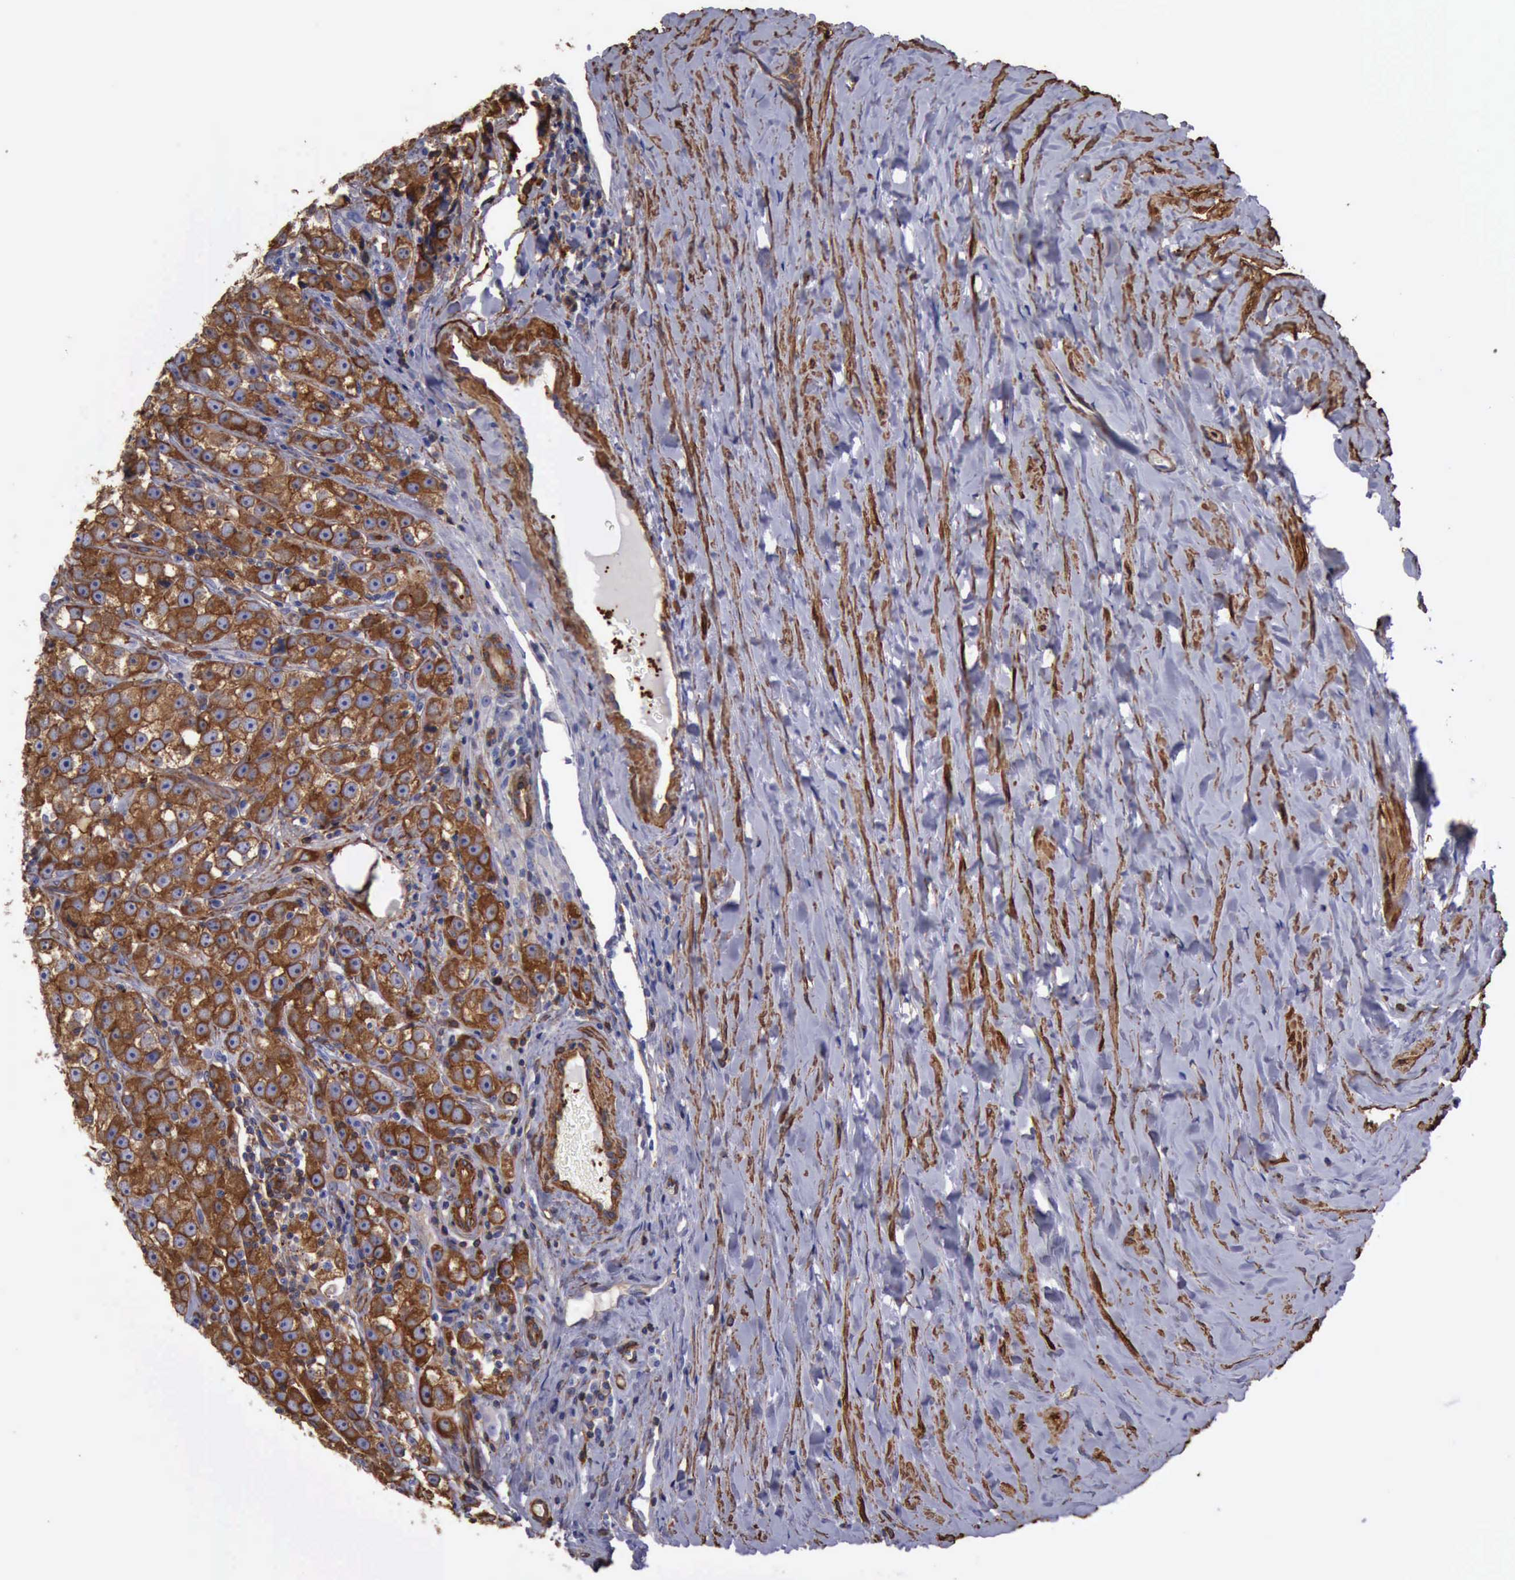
{"staining": {"intensity": "strong", "quantity": ">75%", "location": "cytoplasmic/membranous"}, "tissue": "testis cancer", "cell_type": "Tumor cells", "image_type": "cancer", "snomed": [{"axis": "morphology", "description": "Seminoma, NOS"}, {"axis": "topography", "description": "Testis"}], "caption": "An image showing strong cytoplasmic/membranous expression in about >75% of tumor cells in testis cancer, as visualized by brown immunohistochemical staining.", "gene": "FLNA", "patient": {"sex": "male", "age": 32}}